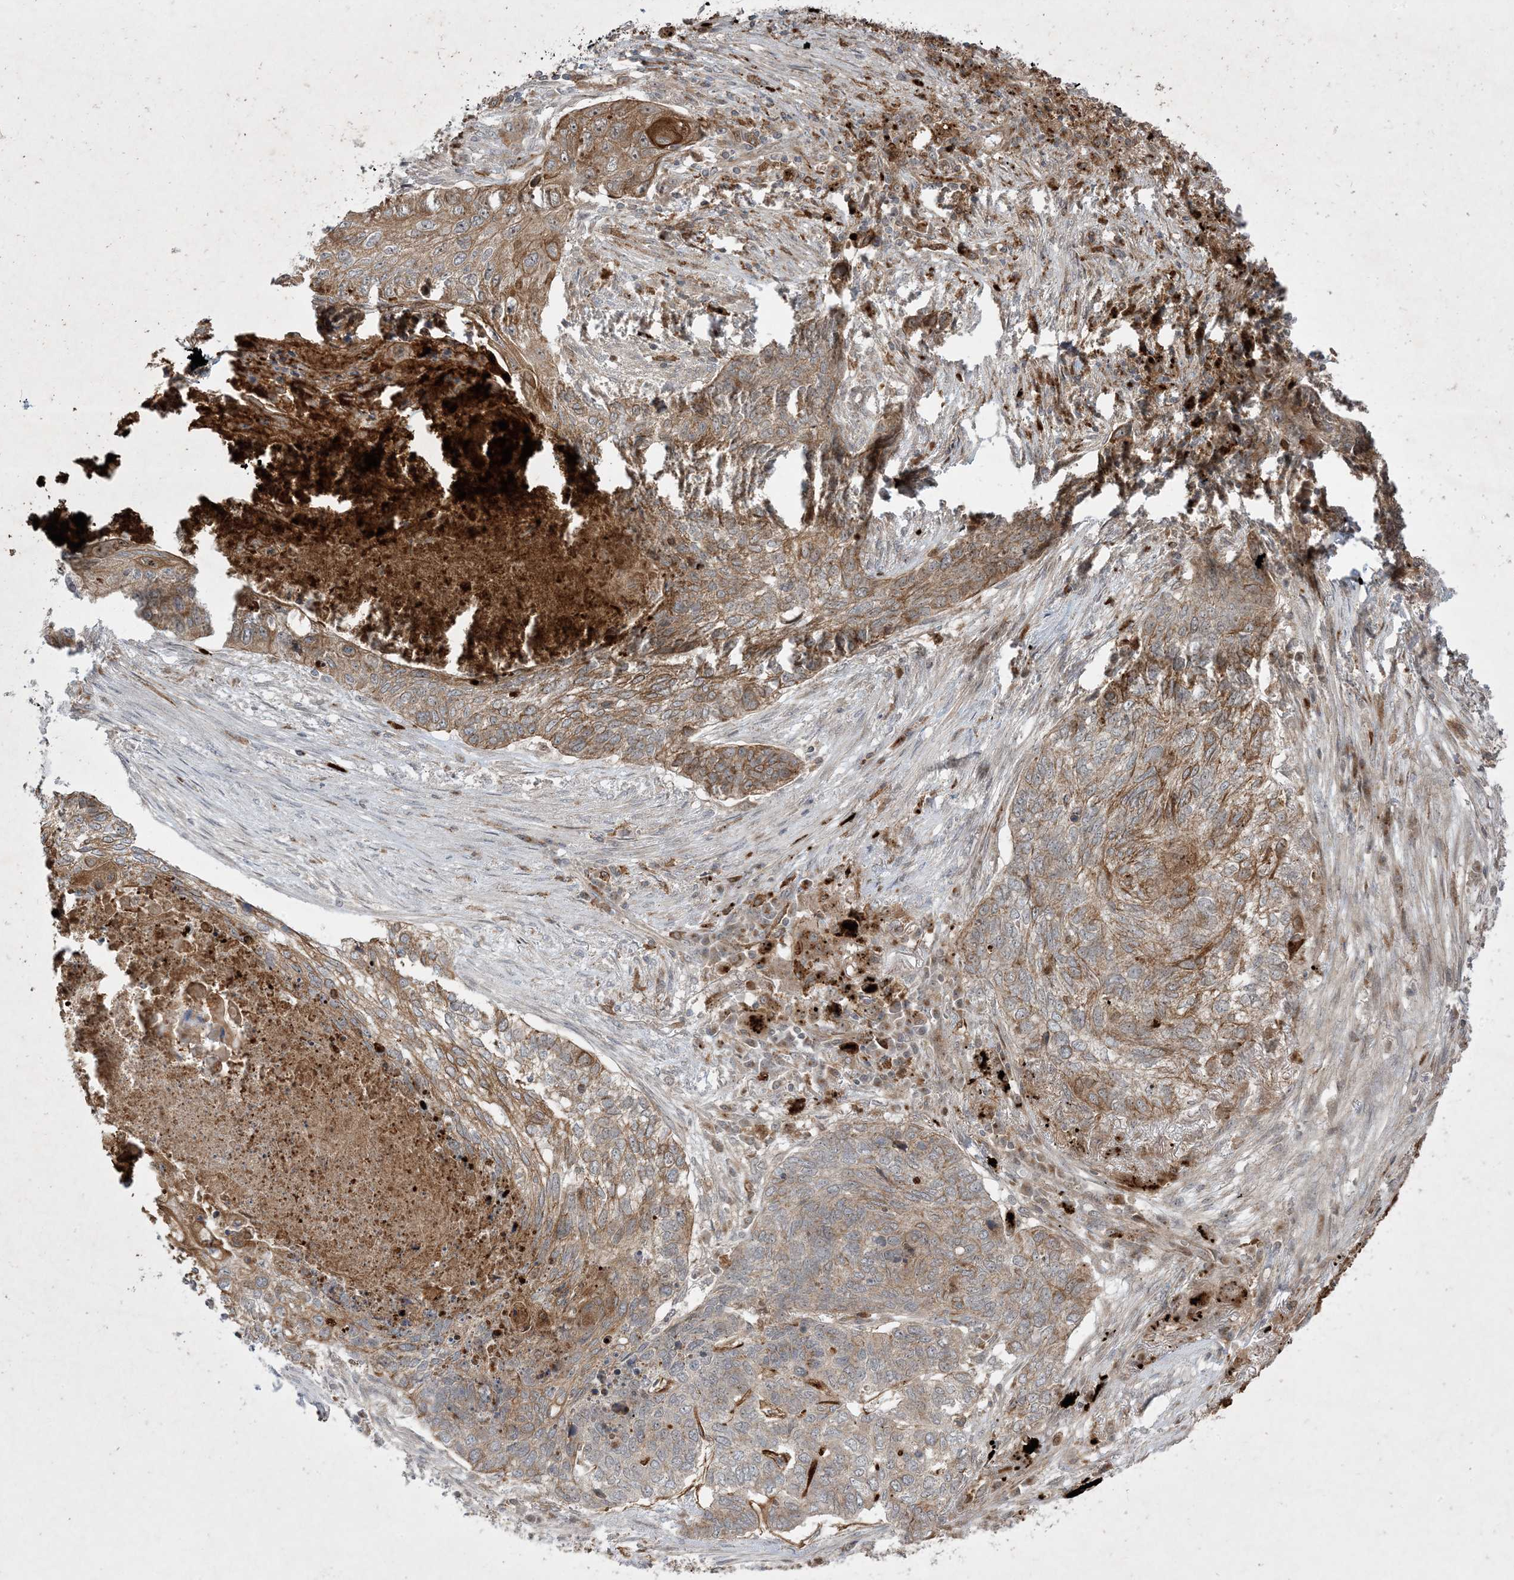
{"staining": {"intensity": "moderate", "quantity": ">75%", "location": "cytoplasmic/membranous"}, "tissue": "lung cancer", "cell_type": "Tumor cells", "image_type": "cancer", "snomed": [{"axis": "morphology", "description": "Squamous cell carcinoma, NOS"}, {"axis": "topography", "description": "Lung"}], "caption": "A photomicrograph of lung cancer (squamous cell carcinoma) stained for a protein reveals moderate cytoplasmic/membranous brown staining in tumor cells.", "gene": "IFT57", "patient": {"sex": "female", "age": 63}}